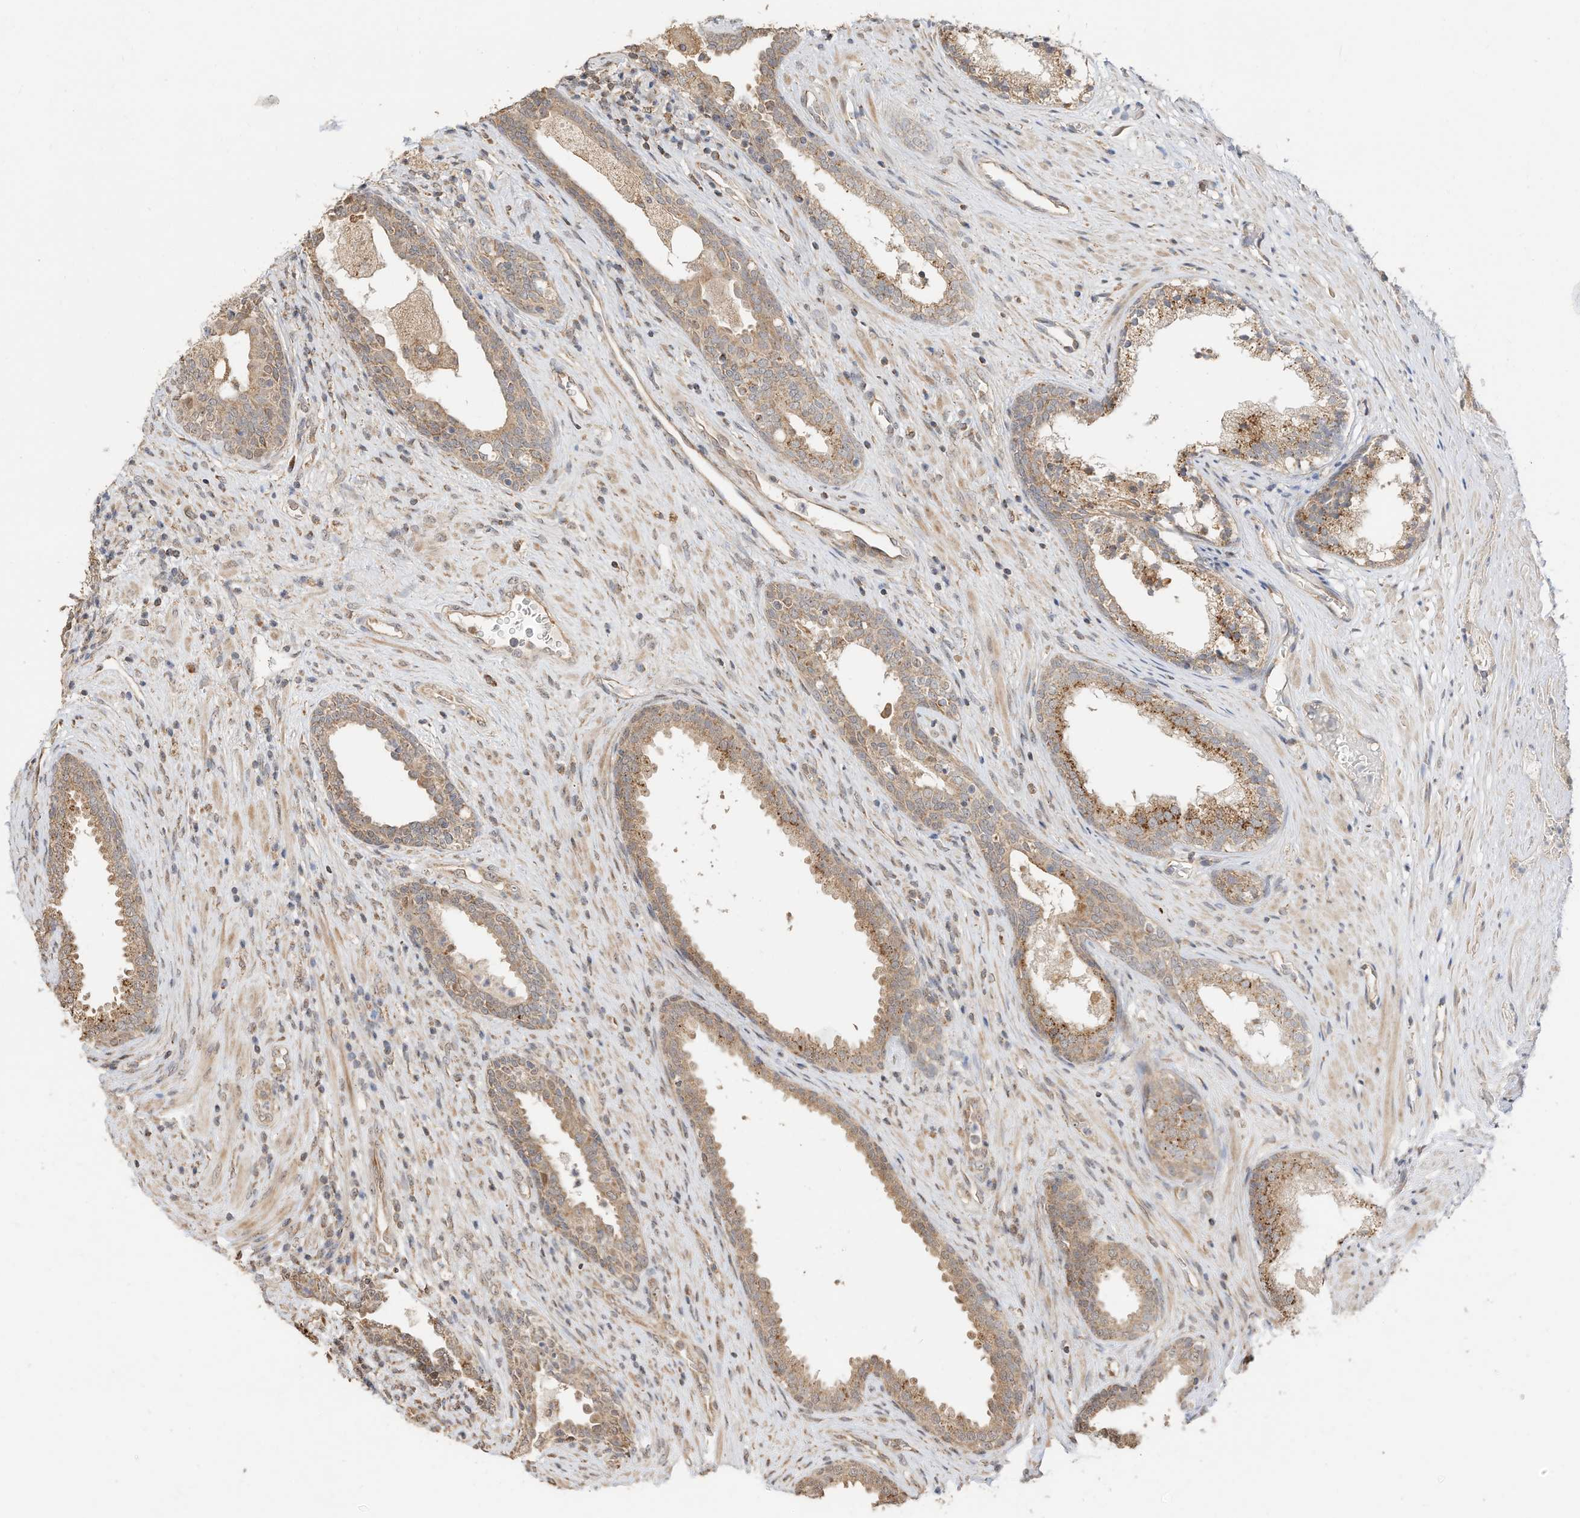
{"staining": {"intensity": "moderate", "quantity": ">75%", "location": "cytoplasmic/membranous"}, "tissue": "prostate", "cell_type": "Glandular cells", "image_type": "normal", "snomed": [{"axis": "morphology", "description": "Normal tissue, NOS"}, {"axis": "topography", "description": "Prostate"}], "caption": "Protein analysis of unremarkable prostate demonstrates moderate cytoplasmic/membranous expression in about >75% of glandular cells. (DAB (3,3'-diaminobenzidine) IHC, brown staining for protein, blue staining for nuclei).", "gene": "CAGE1", "patient": {"sex": "male", "age": 76}}